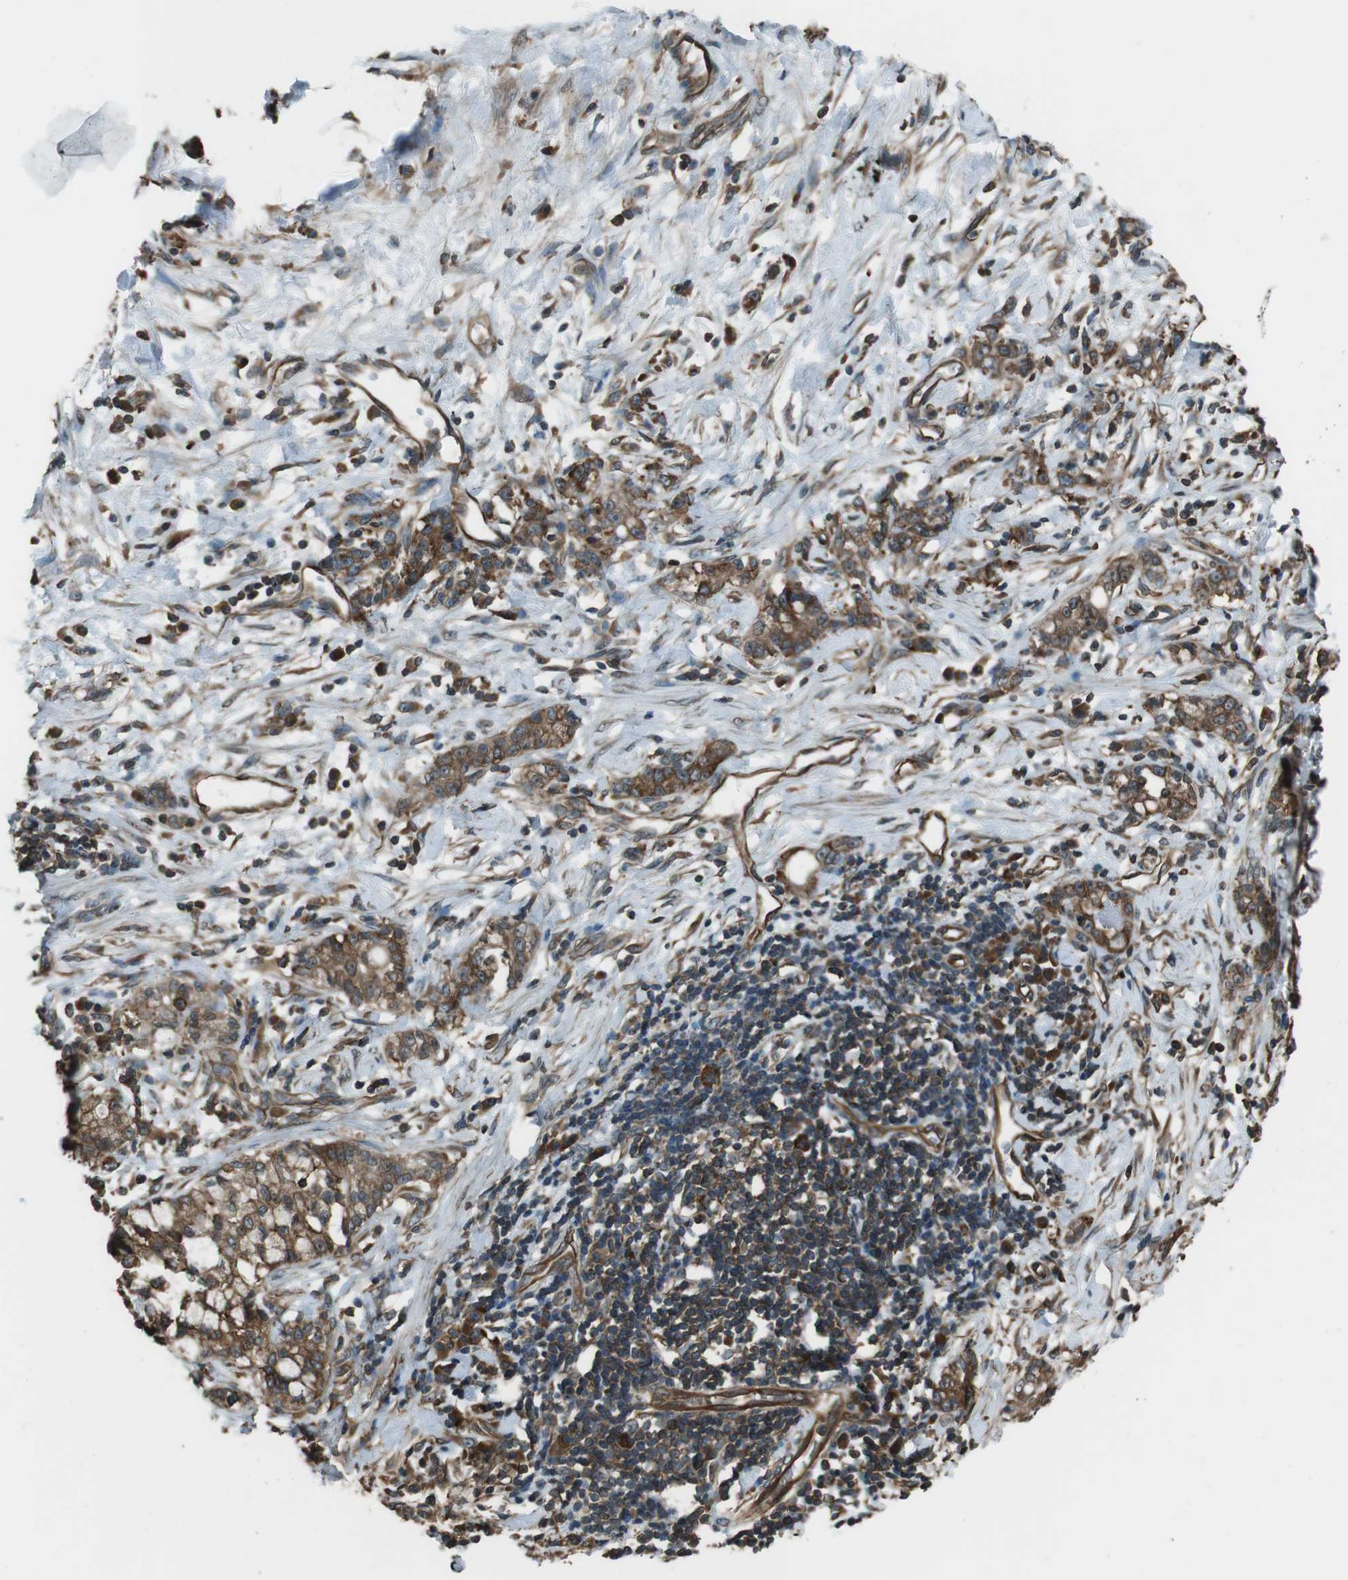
{"staining": {"intensity": "moderate", "quantity": ">75%", "location": "cytoplasmic/membranous"}, "tissue": "stomach cancer", "cell_type": "Tumor cells", "image_type": "cancer", "snomed": [{"axis": "morphology", "description": "Adenocarcinoma, NOS"}, {"axis": "topography", "description": "Stomach, lower"}], "caption": "Brown immunohistochemical staining in human adenocarcinoma (stomach) demonstrates moderate cytoplasmic/membranous expression in about >75% of tumor cells.", "gene": "PA2G4", "patient": {"sex": "male", "age": 88}}